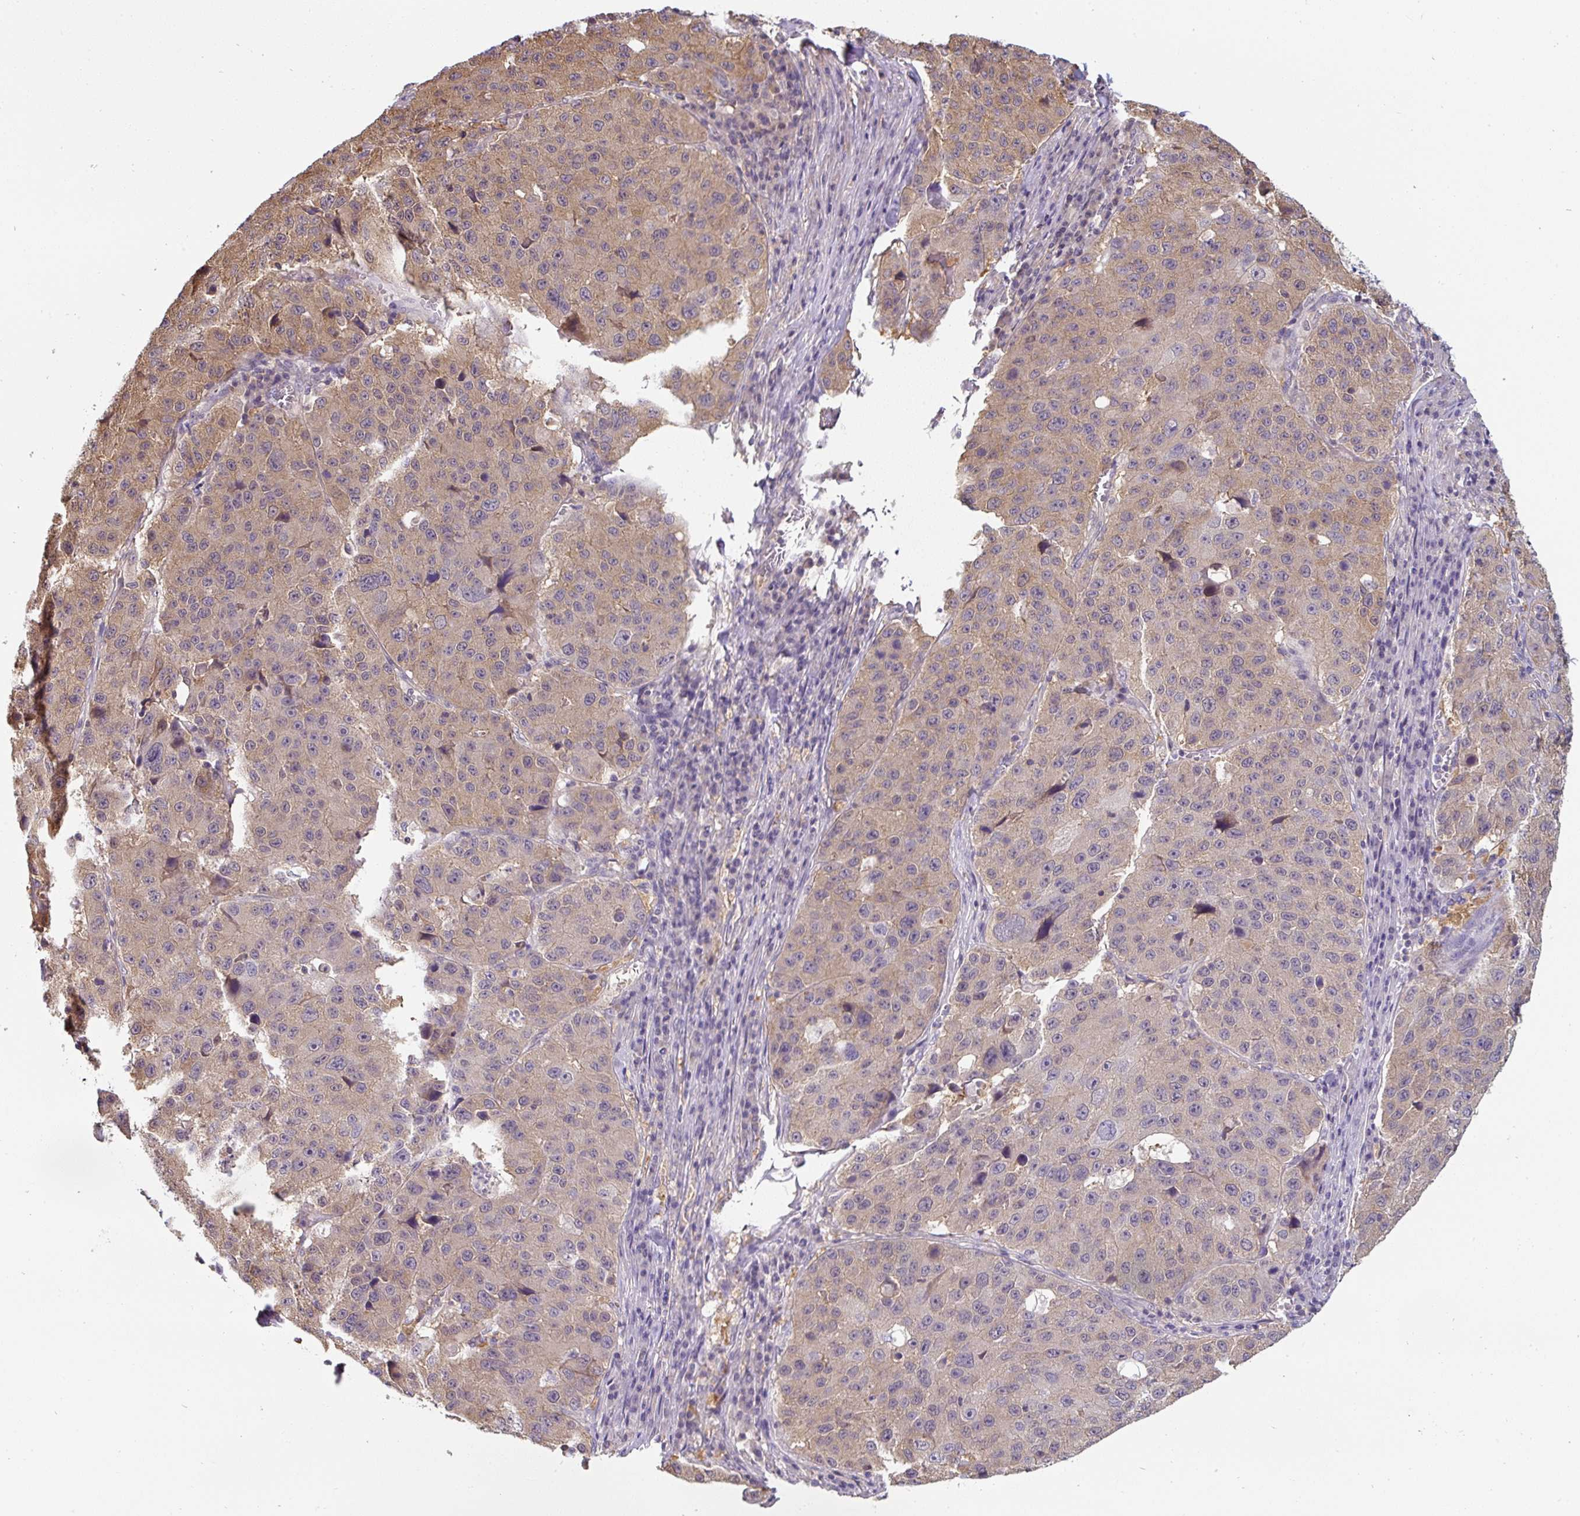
{"staining": {"intensity": "weak", "quantity": "25%-75%", "location": "cytoplasmic/membranous"}, "tissue": "stomach cancer", "cell_type": "Tumor cells", "image_type": "cancer", "snomed": [{"axis": "morphology", "description": "Adenocarcinoma, NOS"}, {"axis": "topography", "description": "Stomach"}], "caption": "Brown immunohistochemical staining in stomach adenocarcinoma exhibits weak cytoplasmic/membranous expression in about 25%-75% of tumor cells. (IHC, brightfield microscopy, high magnification).", "gene": "ST13", "patient": {"sex": "male", "age": 71}}